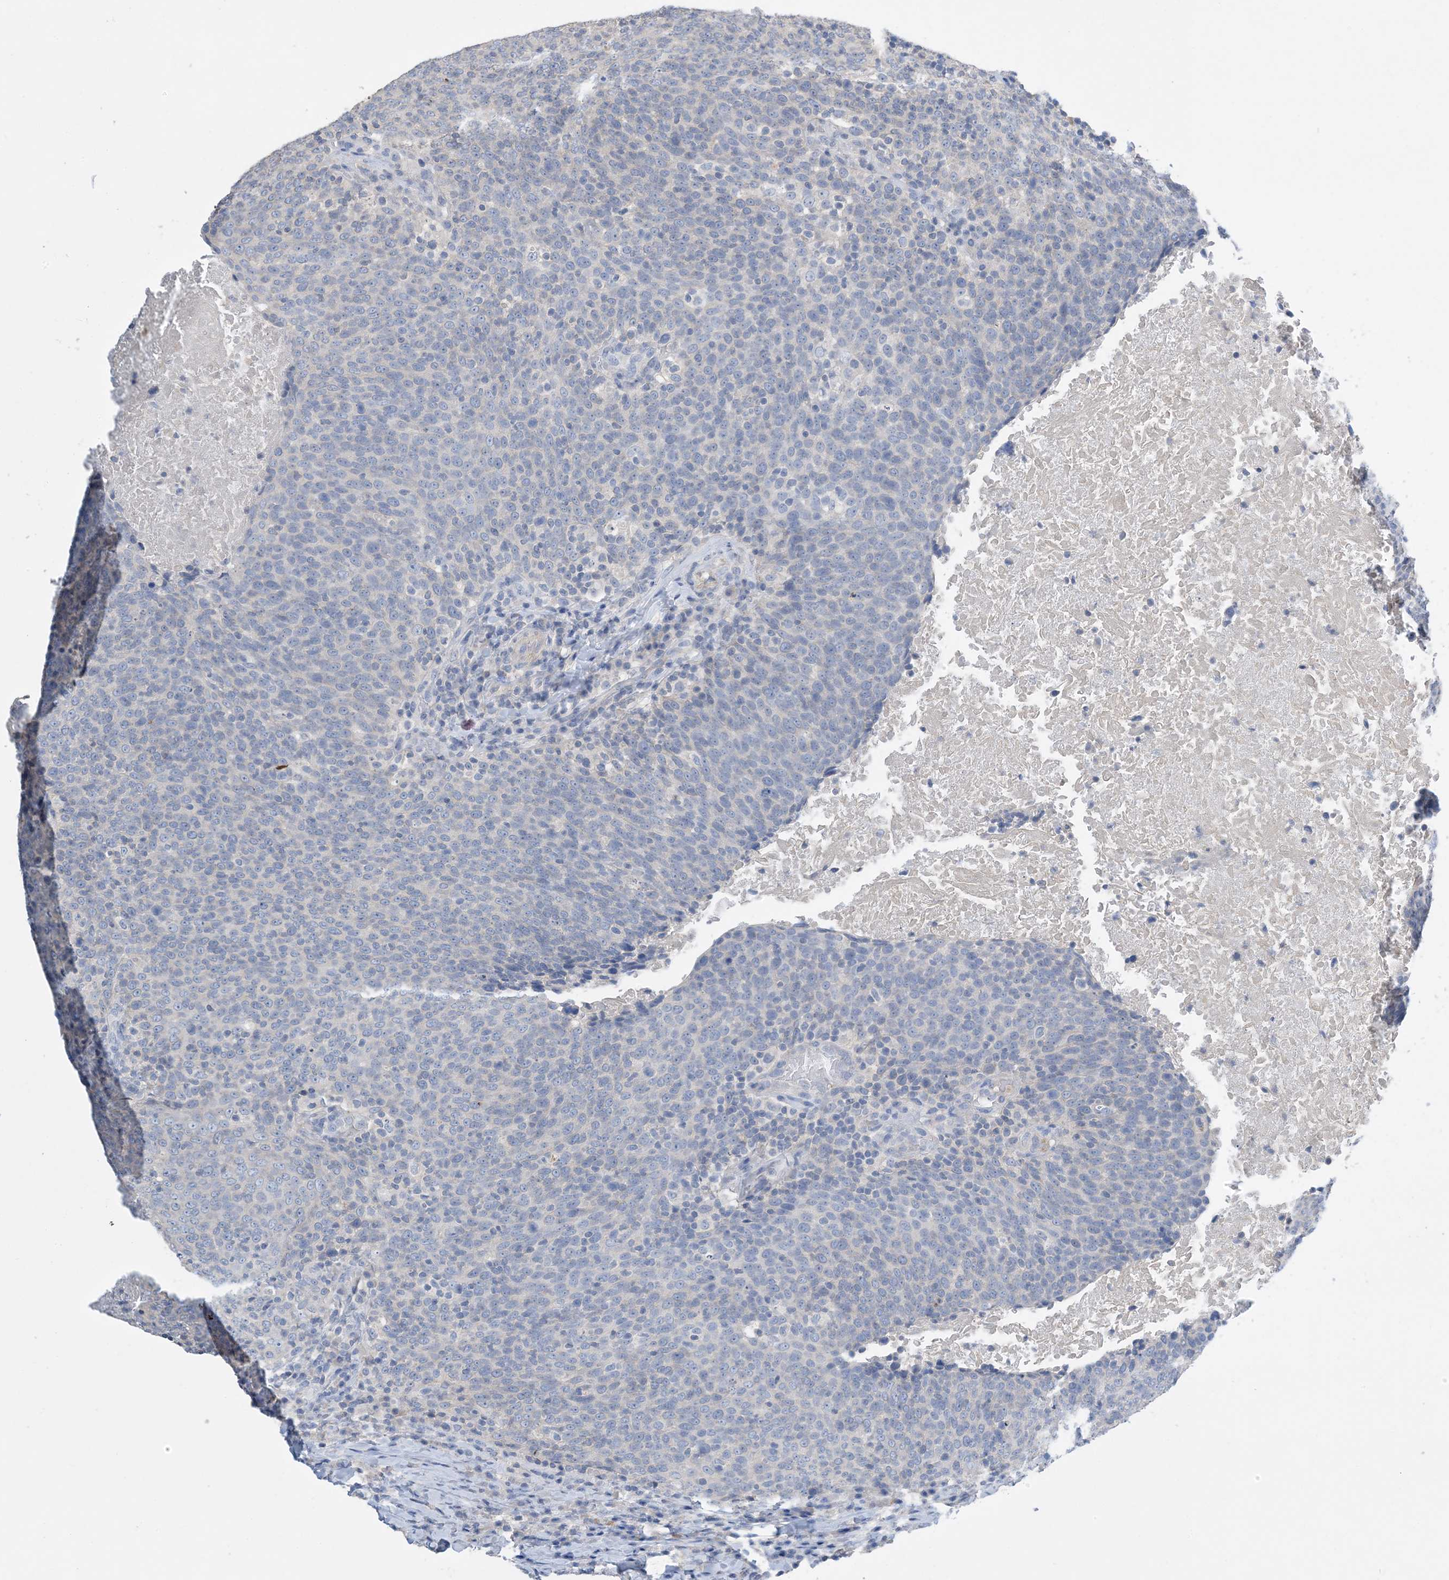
{"staining": {"intensity": "negative", "quantity": "none", "location": "none"}, "tissue": "head and neck cancer", "cell_type": "Tumor cells", "image_type": "cancer", "snomed": [{"axis": "morphology", "description": "Squamous cell carcinoma, NOS"}, {"axis": "morphology", "description": "Squamous cell carcinoma, metastatic, NOS"}, {"axis": "topography", "description": "Lymph node"}, {"axis": "topography", "description": "Head-Neck"}], "caption": "Tumor cells are negative for protein expression in human head and neck cancer.", "gene": "KPRP", "patient": {"sex": "male", "age": 62}}